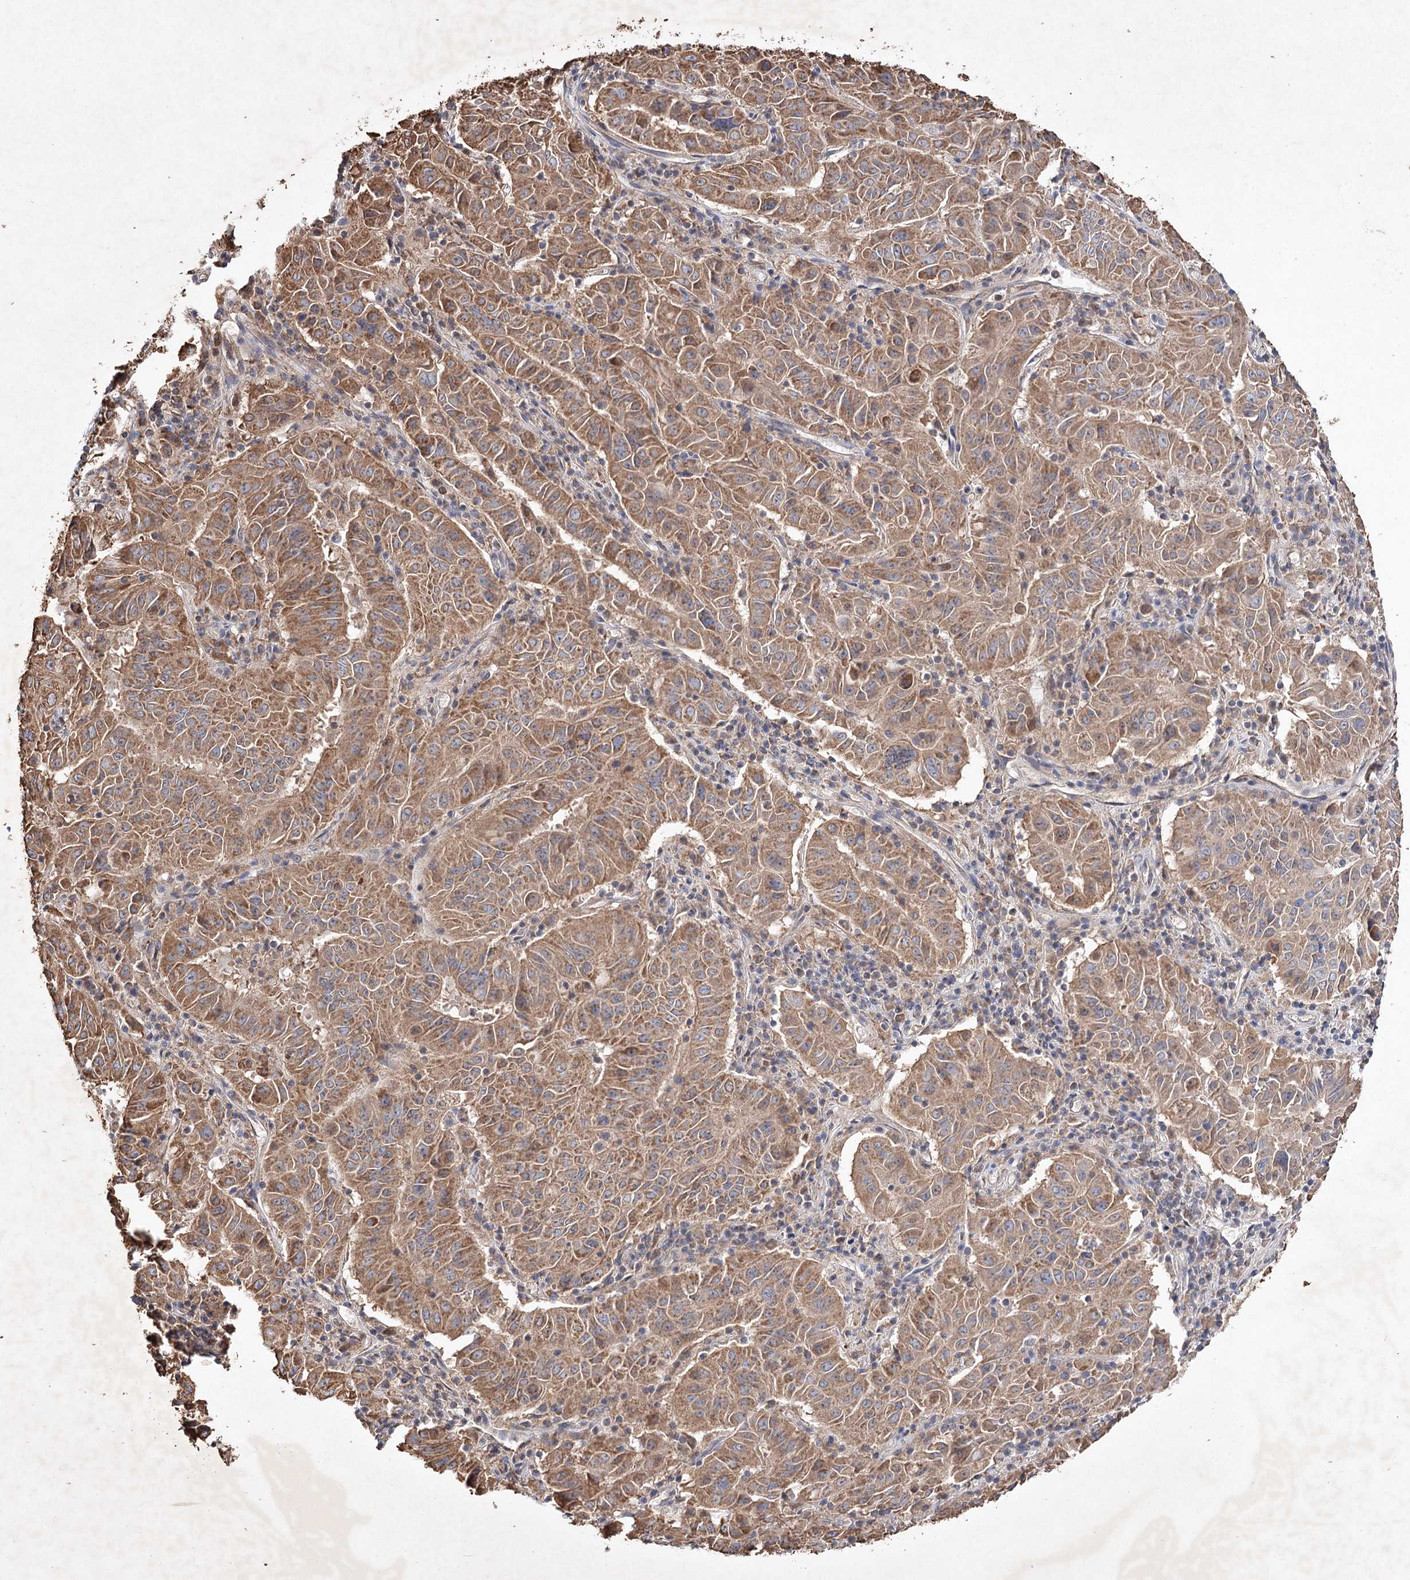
{"staining": {"intensity": "moderate", "quantity": ">75%", "location": "cytoplasmic/membranous"}, "tissue": "pancreatic cancer", "cell_type": "Tumor cells", "image_type": "cancer", "snomed": [{"axis": "morphology", "description": "Adenocarcinoma, NOS"}, {"axis": "topography", "description": "Pancreas"}], "caption": "Immunohistochemical staining of human pancreatic cancer (adenocarcinoma) exhibits medium levels of moderate cytoplasmic/membranous protein expression in about >75% of tumor cells. Using DAB (3,3'-diaminobenzidine) (brown) and hematoxylin (blue) stains, captured at high magnification using brightfield microscopy.", "gene": "PIK3CB", "patient": {"sex": "male", "age": 63}}